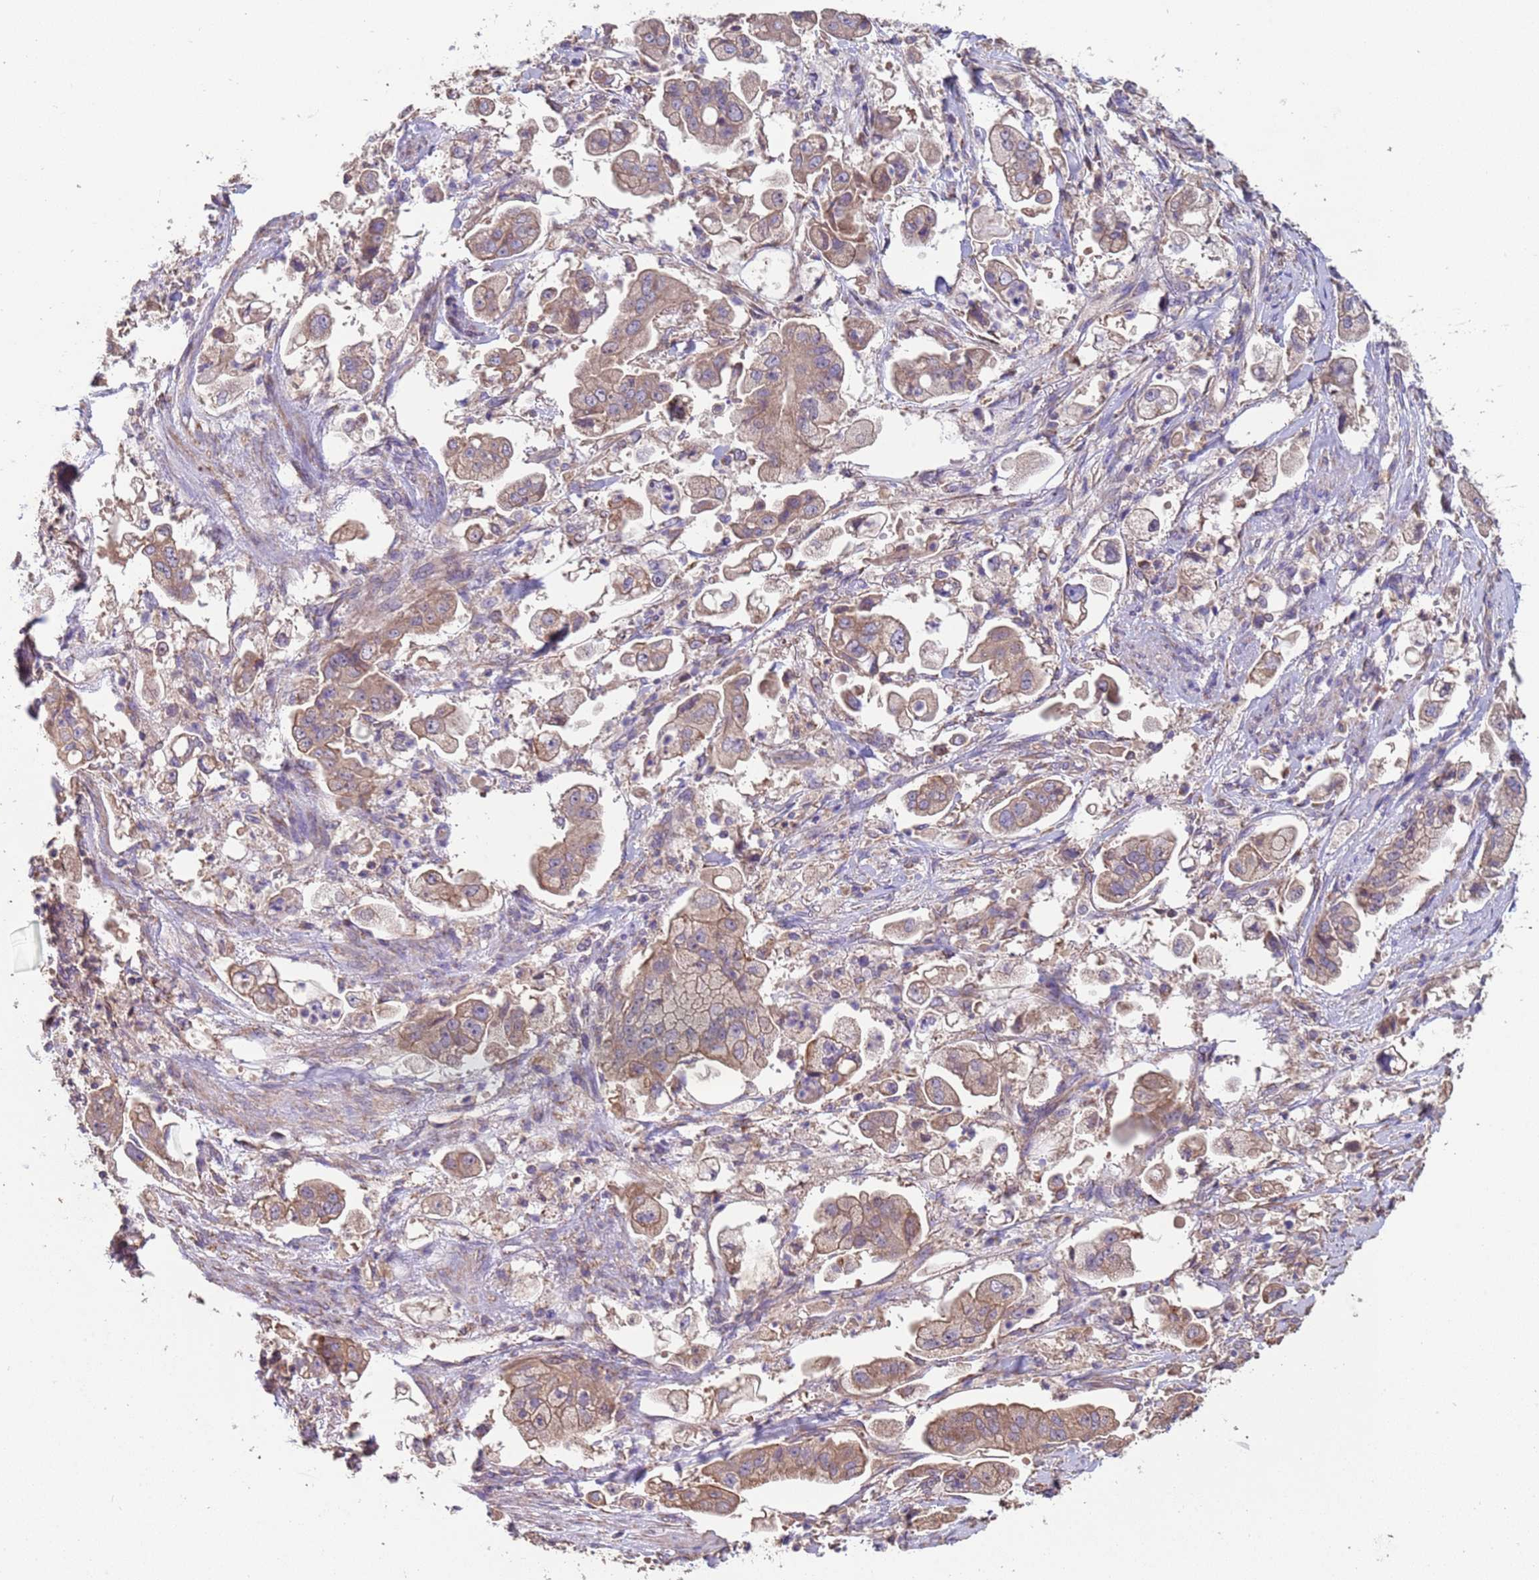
{"staining": {"intensity": "weak", "quantity": ">75%", "location": "cytoplasmic/membranous"}, "tissue": "stomach cancer", "cell_type": "Tumor cells", "image_type": "cancer", "snomed": [{"axis": "morphology", "description": "Adenocarcinoma, NOS"}, {"axis": "topography", "description": "Stomach"}], "caption": "A low amount of weak cytoplasmic/membranous expression is seen in about >75% of tumor cells in stomach adenocarcinoma tissue.", "gene": "EEF1AKMT1", "patient": {"sex": "male", "age": 62}}